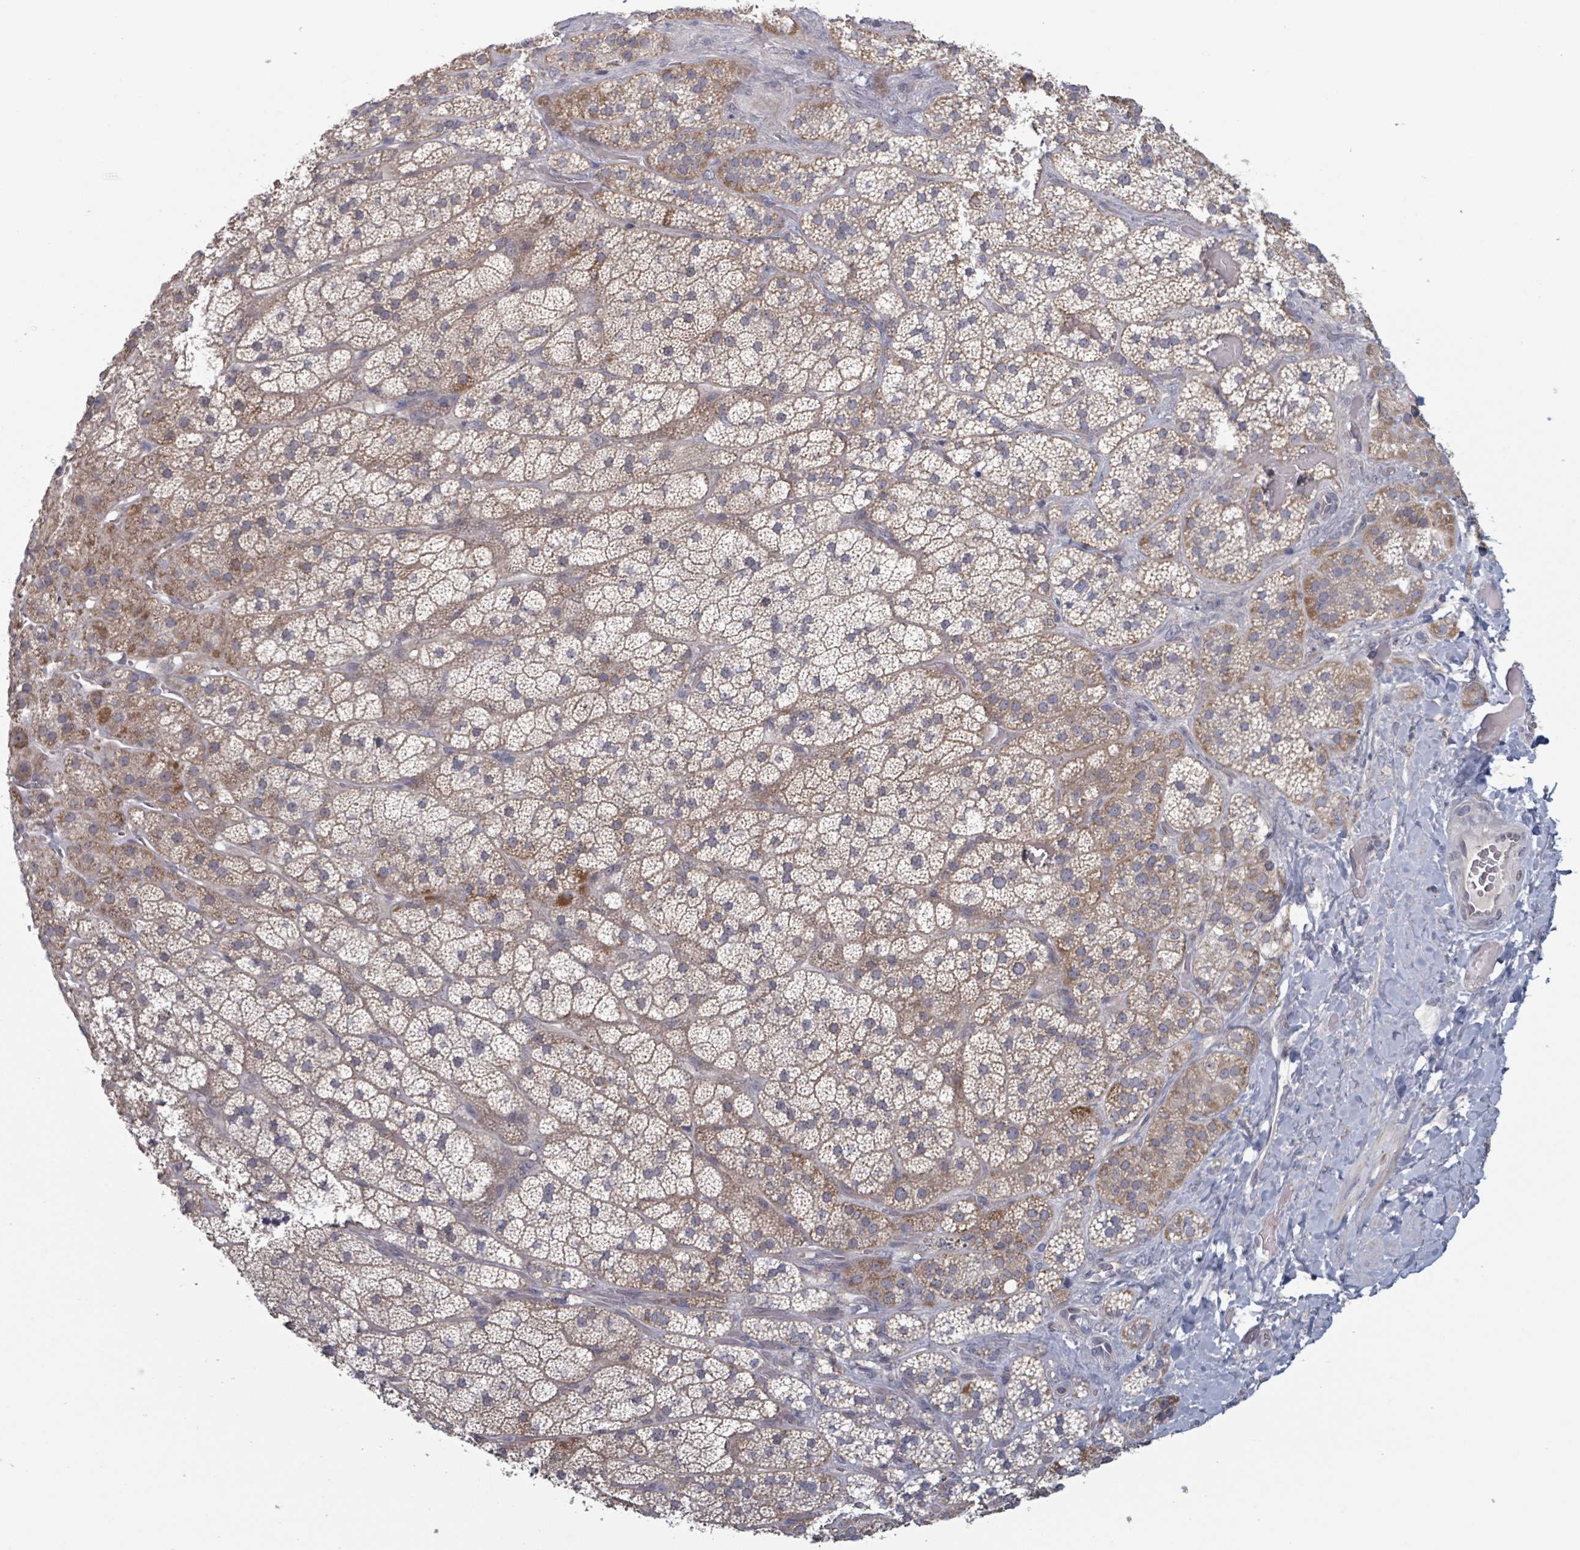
{"staining": {"intensity": "moderate", "quantity": ">75%", "location": "cytoplasmic/membranous"}, "tissue": "adrenal gland", "cell_type": "Glandular cells", "image_type": "normal", "snomed": [{"axis": "morphology", "description": "Normal tissue, NOS"}, {"axis": "topography", "description": "Adrenal gland"}], "caption": "Adrenal gland stained with immunohistochemistry (IHC) displays moderate cytoplasmic/membranous staining in approximately >75% of glandular cells.", "gene": "FKBP1A", "patient": {"sex": "male", "age": 57}}